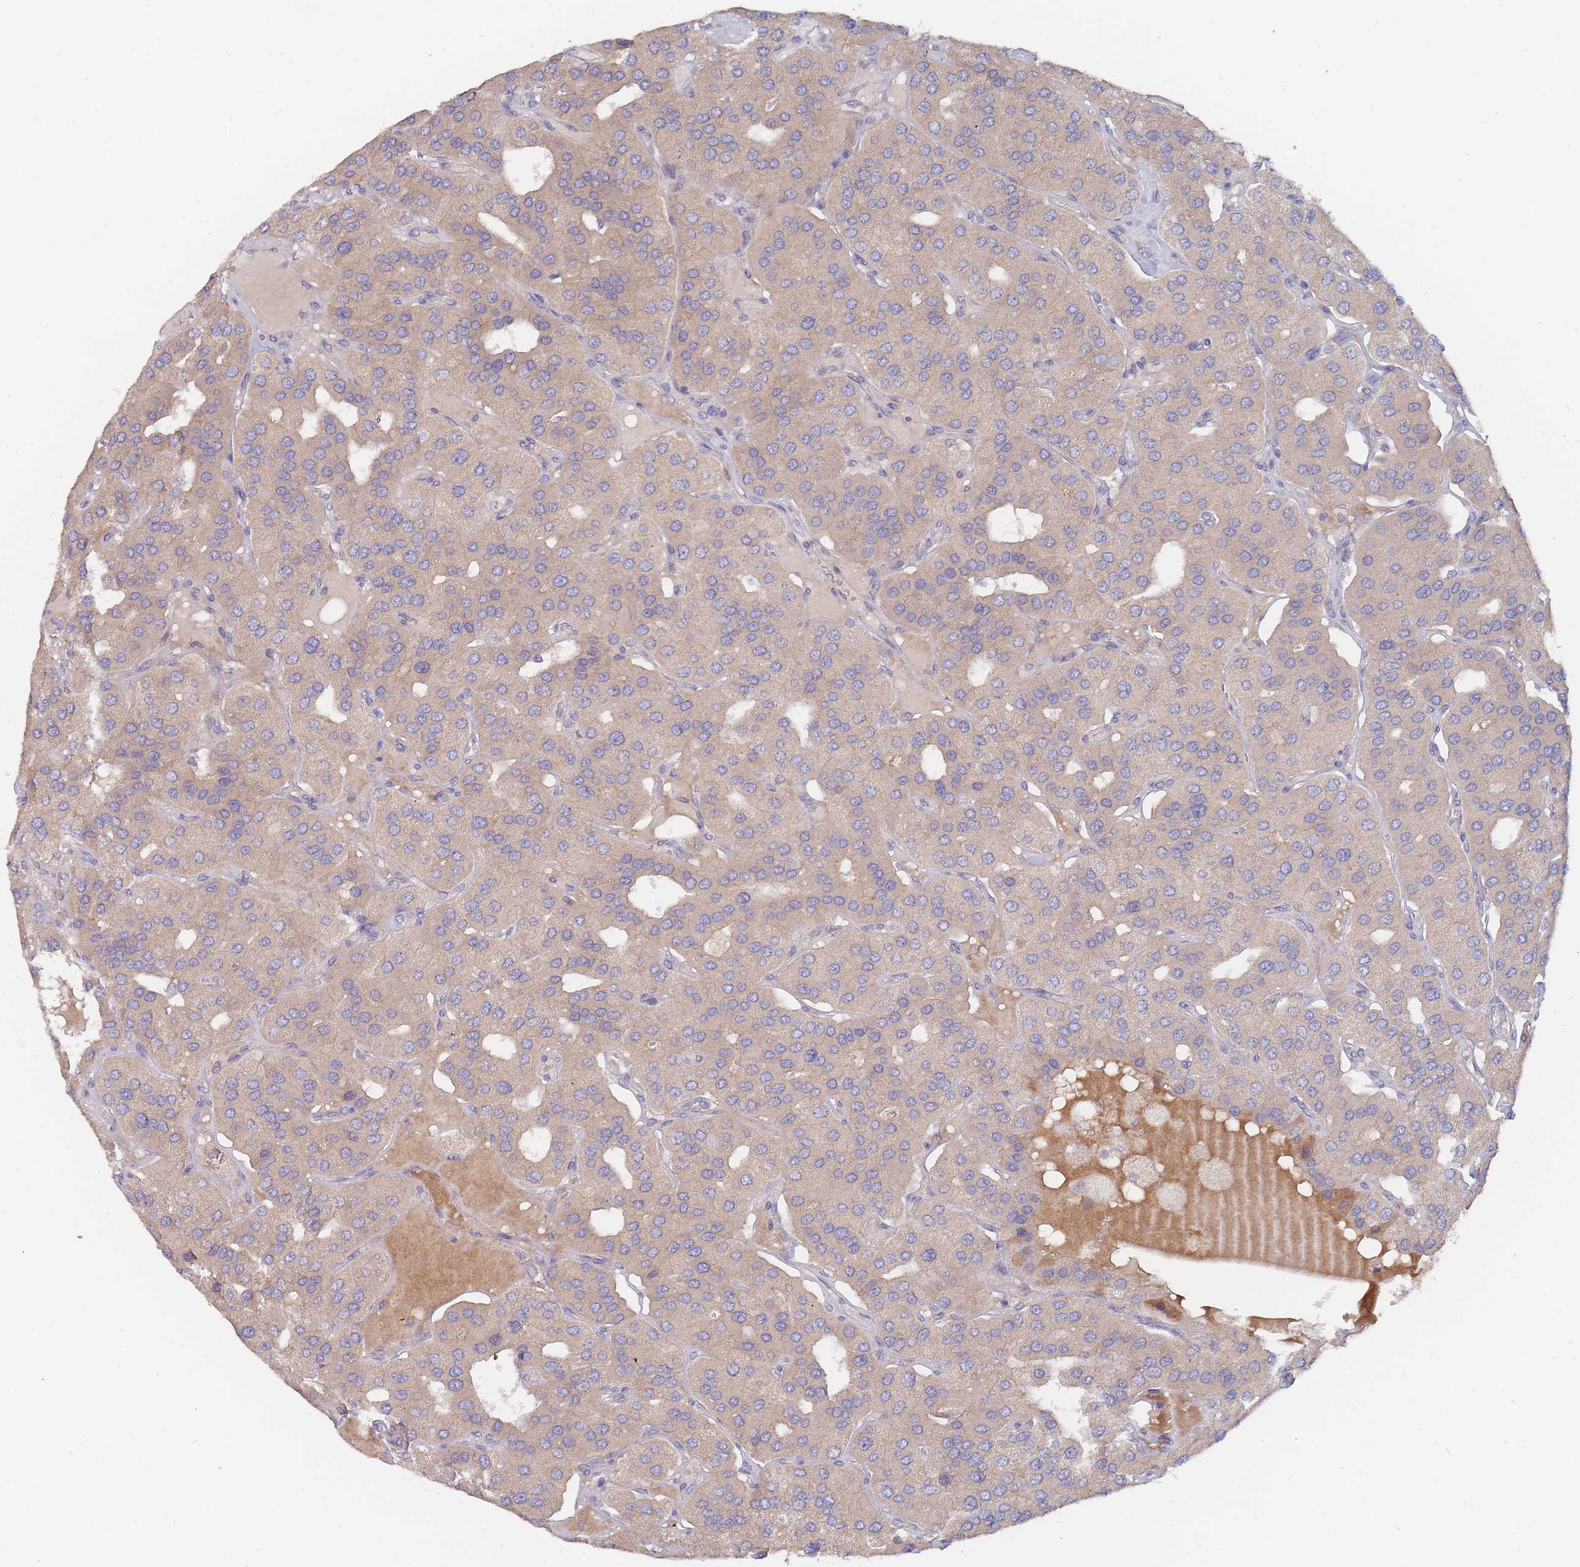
{"staining": {"intensity": "weak", "quantity": "25%-75%", "location": "cytoplasmic/membranous"}, "tissue": "parathyroid gland", "cell_type": "Glandular cells", "image_type": "normal", "snomed": [{"axis": "morphology", "description": "Normal tissue, NOS"}, {"axis": "morphology", "description": "Adenoma, NOS"}, {"axis": "topography", "description": "Parathyroid gland"}], "caption": "About 25%-75% of glandular cells in unremarkable human parathyroid gland reveal weak cytoplasmic/membranous protein staining as visualized by brown immunohistochemical staining.", "gene": "SLC35F5", "patient": {"sex": "female", "age": 86}}